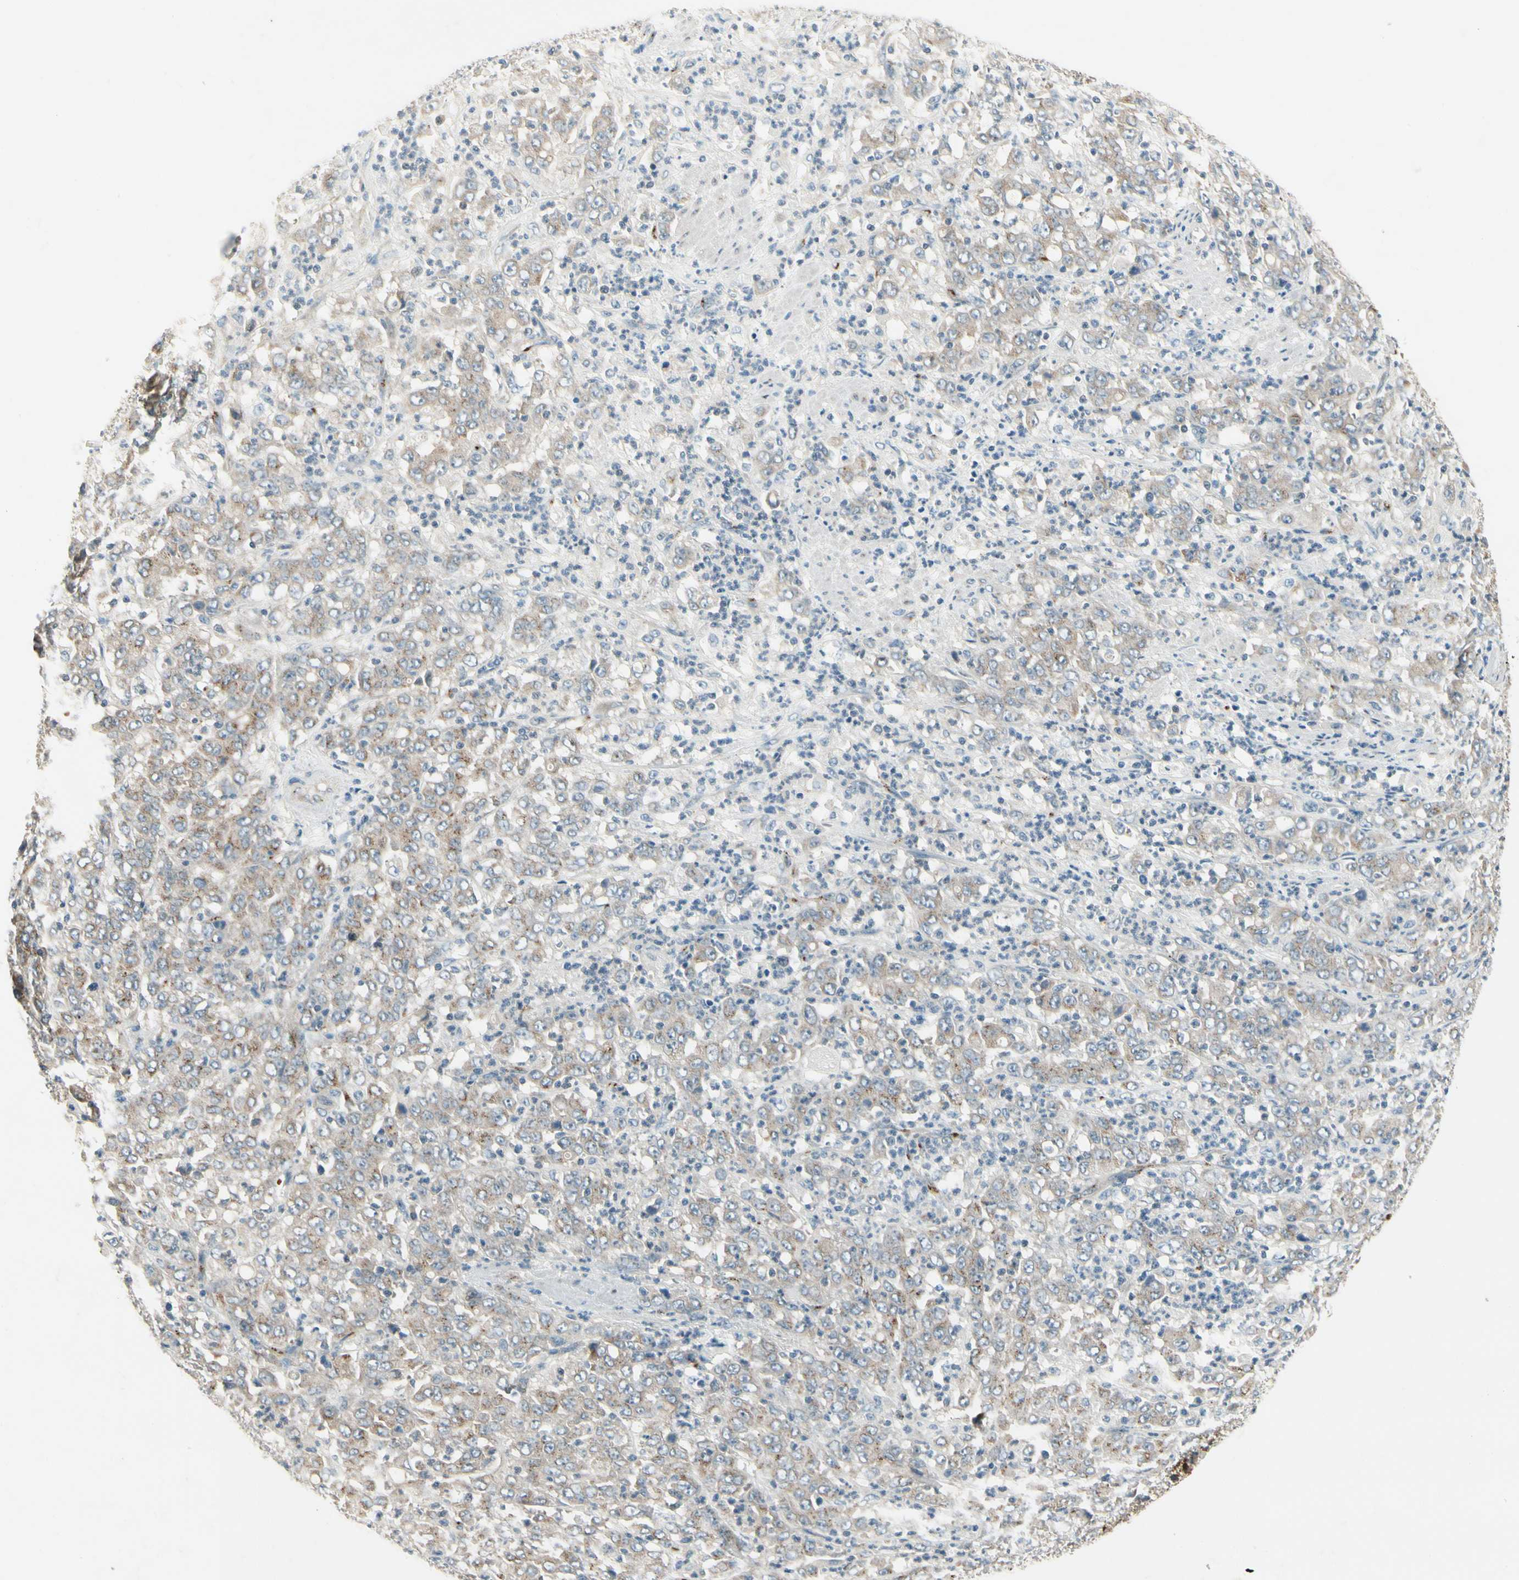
{"staining": {"intensity": "moderate", "quantity": "25%-75%", "location": "cytoplasmic/membranous"}, "tissue": "stomach cancer", "cell_type": "Tumor cells", "image_type": "cancer", "snomed": [{"axis": "morphology", "description": "Adenocarcinoma, NOS"}, {"axis": "topography", "description": "Stomach, lower"}], "caption": "Protein staining of stomach adenocarcinoma tissue reveals moderate cytoplasmic/membranous staining in about 25%-75% of tumor cells. (DAB IHC, brown staining for protein, blue staining for nuclei).", "gene": "MANSC1", "patient": {"sex": "female", "age": 71}}